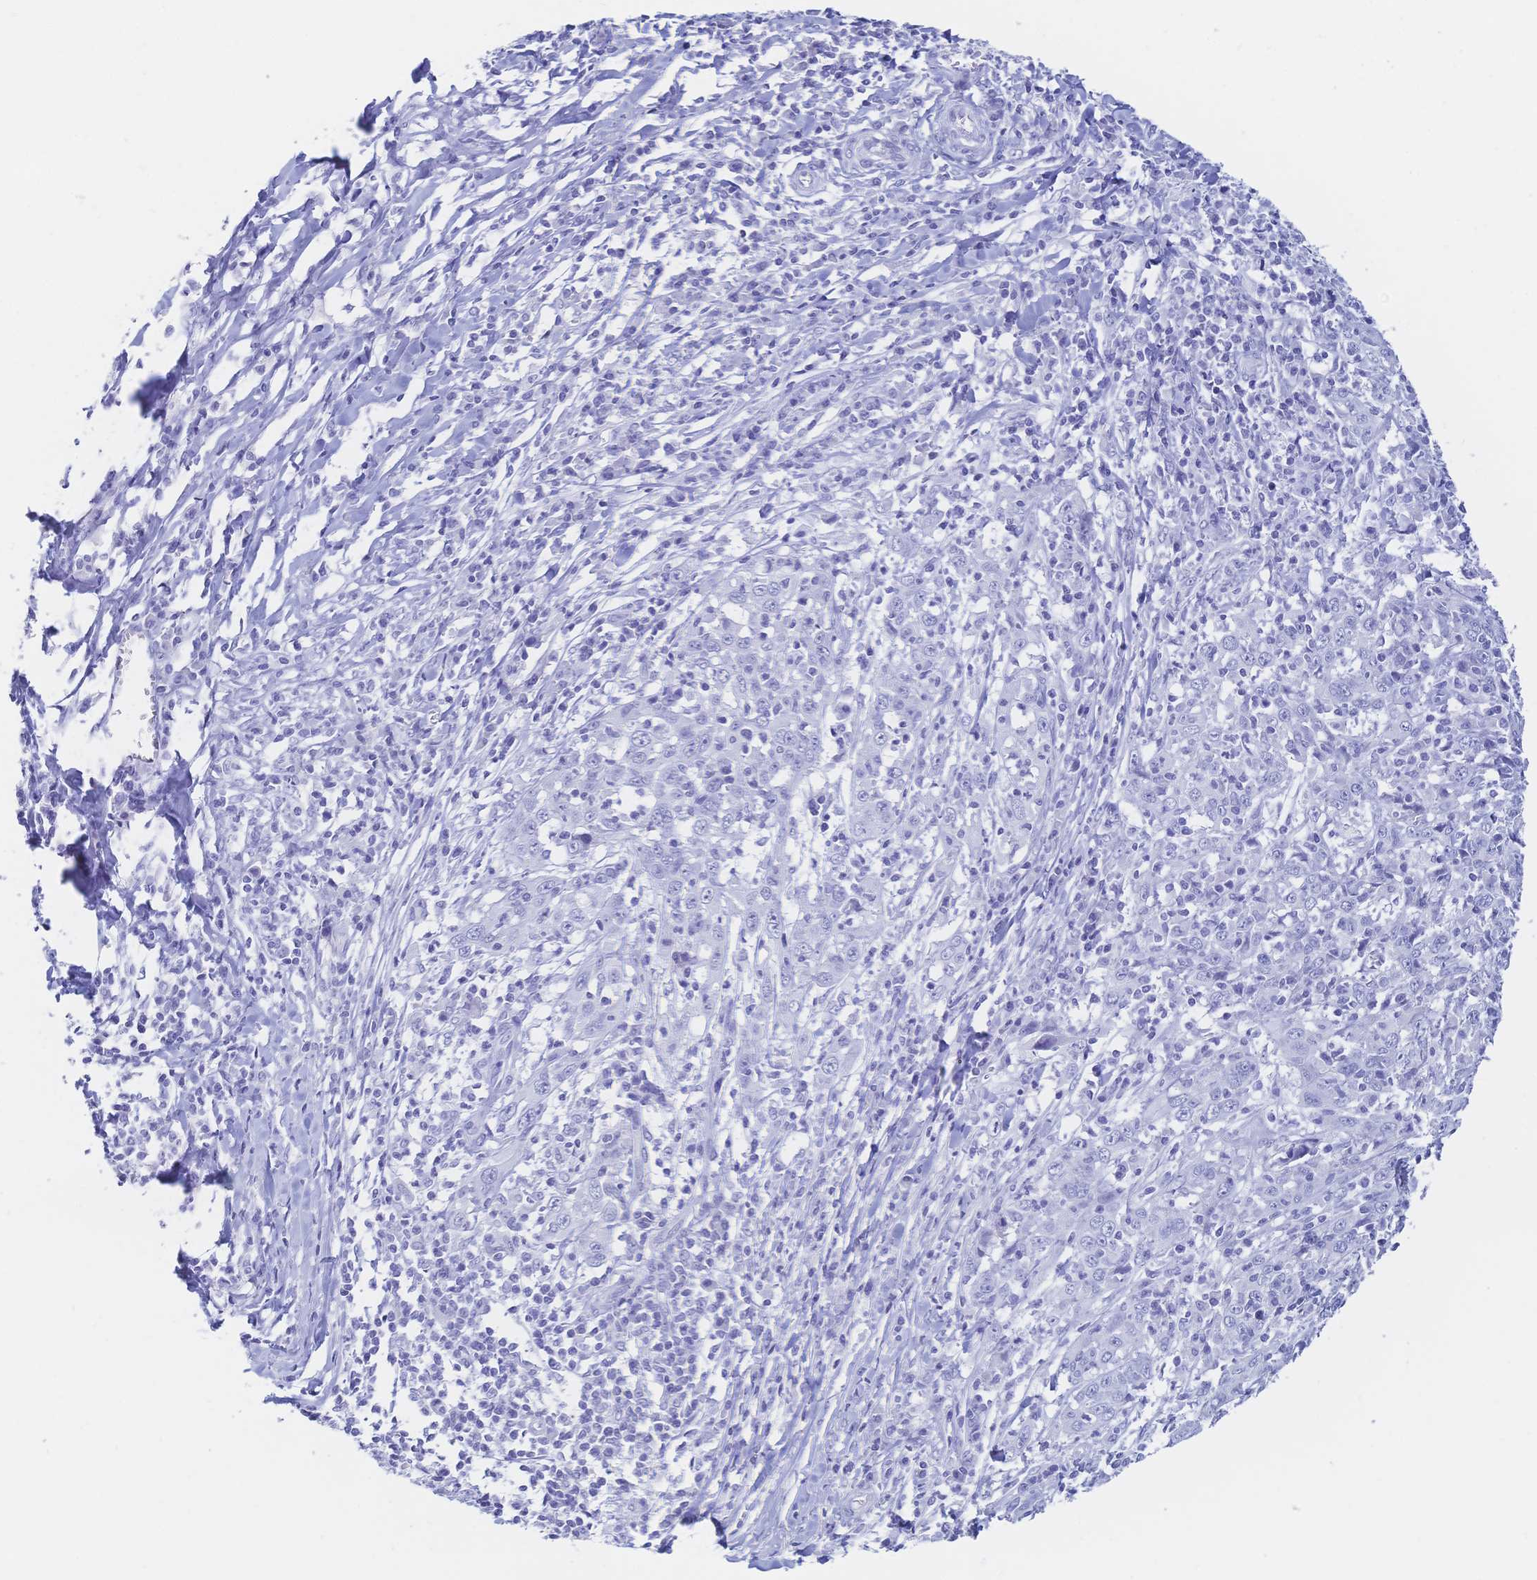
{"staining": {"intensity": "negative", "quantity": "none", "location": "none"}, "tissue": "cervical cancer", "cell_type": "Tumor cells", "image_type": "cancer", "snomed": [{"axis": "morphology", "description": "Squamous cell carcinoma, NOS"}, {"axis": "topography", "description": "Cervix"}], "caption": "This micrograph is of cervical cancer stained with immunohistochemistry to label a protein in brown with the nuclei are counter-stained blue. There is no positivity in tumor cells.", "gene": "MEP1B", "patient": {"sex": "female", "age": 46}}